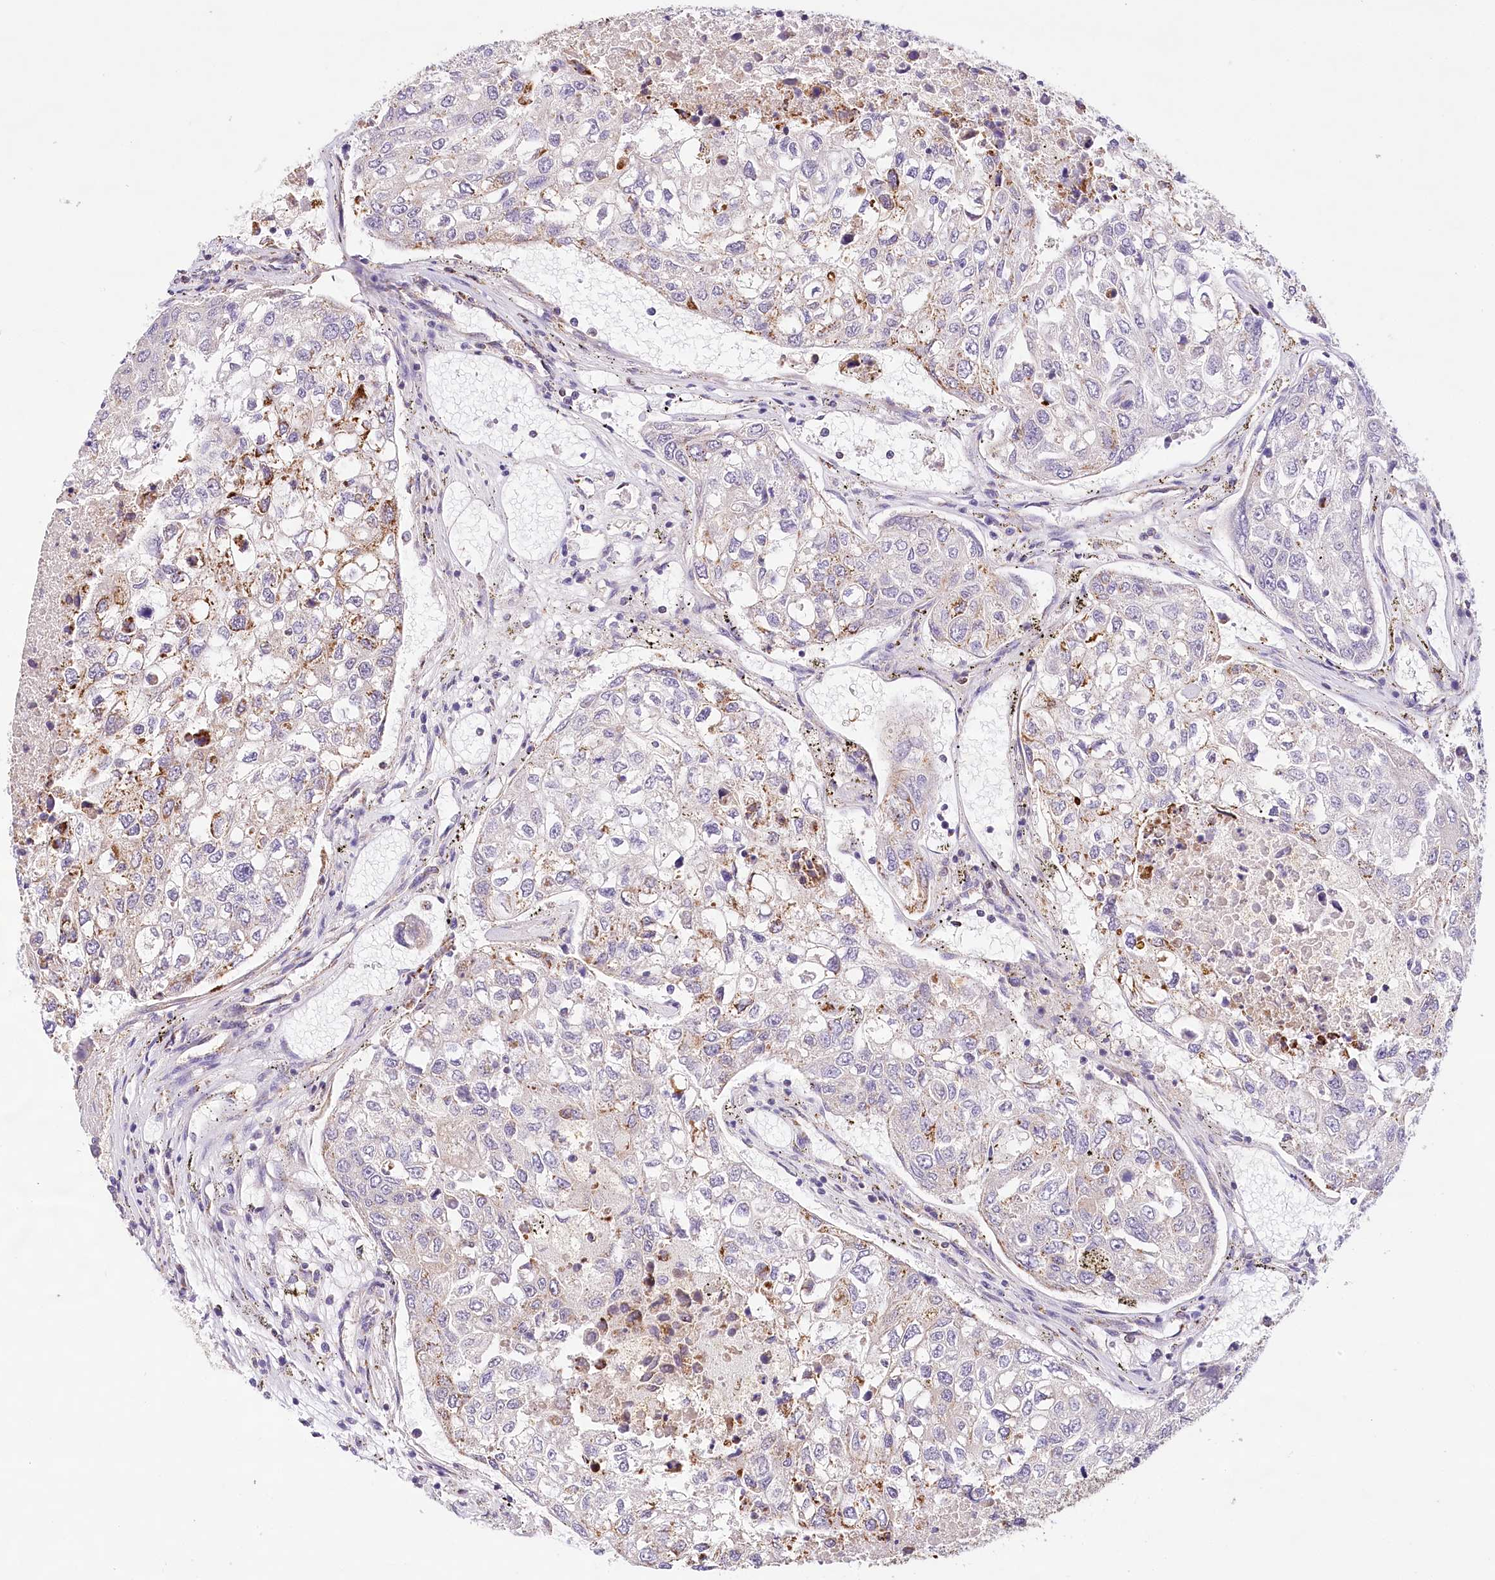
{"staining": {"intensity": "strong", "quantity": "<25%", "location": "cytoplasmic/membranous"}, "tissue": "urothelial cancer", "cell_type": "Tumor cells", "image_type": "cancer", "snomed": [{"axis": "morphology", "description": "Urothelial carcinoma, High grade"}, {"axis": "topography", "description": "Lymph node"}, {"axis": "topography", "description": "Urinary bladder"}], "caption": "Immunohistochemical staining of urothelial carcinoma (high-grade) reveals medium levels of strong cytoplasmic/membranous expression in about <25% of tumor cells.", "gene": "LSS", "patient": {"sex": "male", "age": 51}}